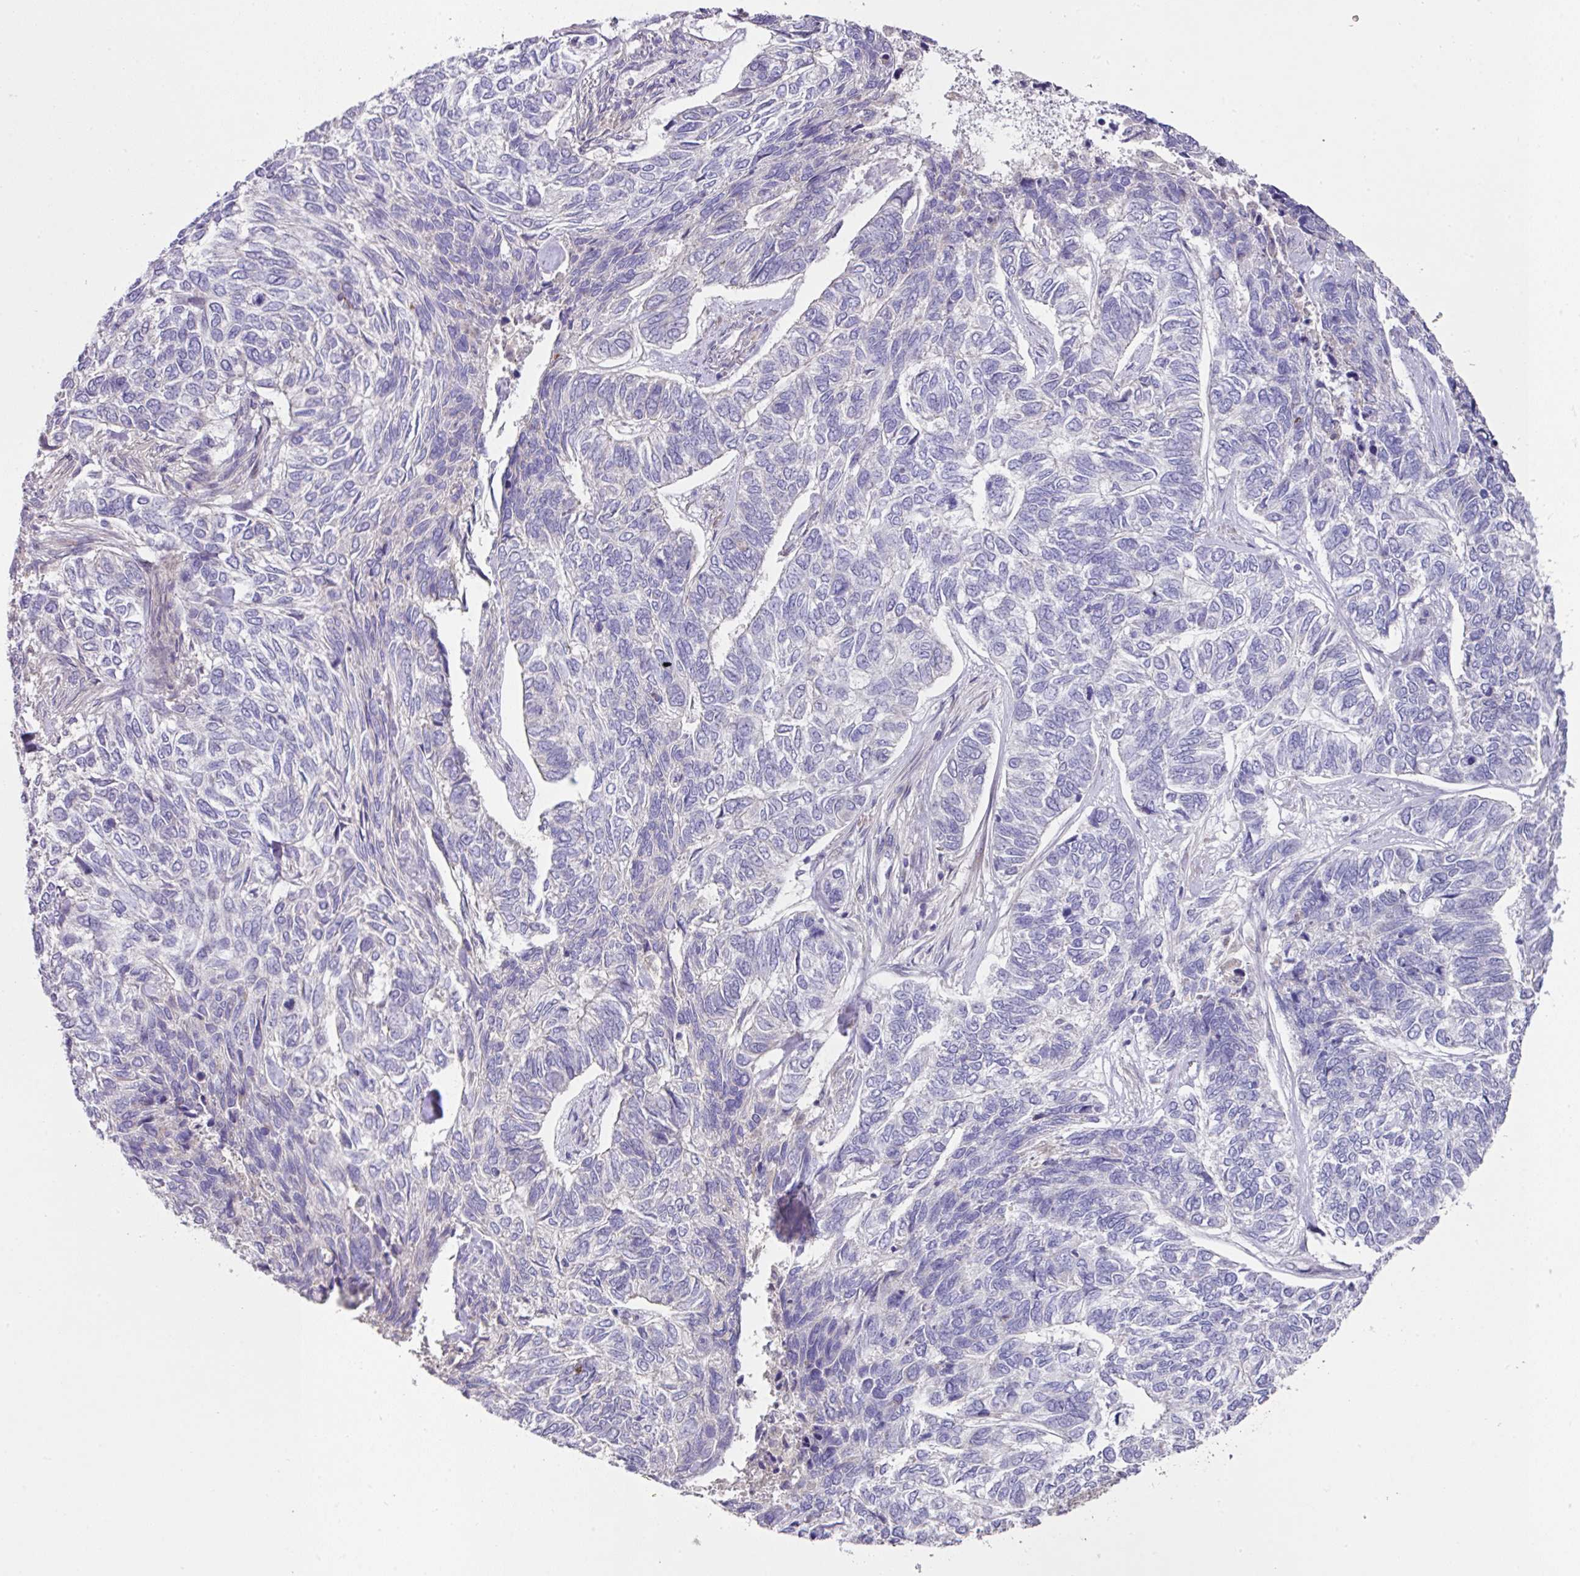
{"staining": {"intensity": "negative", "quantity": "none", "location": "none"}, "tissue": "skin cancer", "cell_type": "Tumor cells", "image_type": "cancer", "snomed": [{"axis": "morphology", "description": "Basal cell carcinoma"}, {"axis": "topography", "description": "Skin"}], "caption": "A histopathology image of skin basal cell carcinoma stained for a protein demonstrates no brown staining in tumor cells.", "gene": "TARM1", "patient": {"sex": "female", "age": 65}}